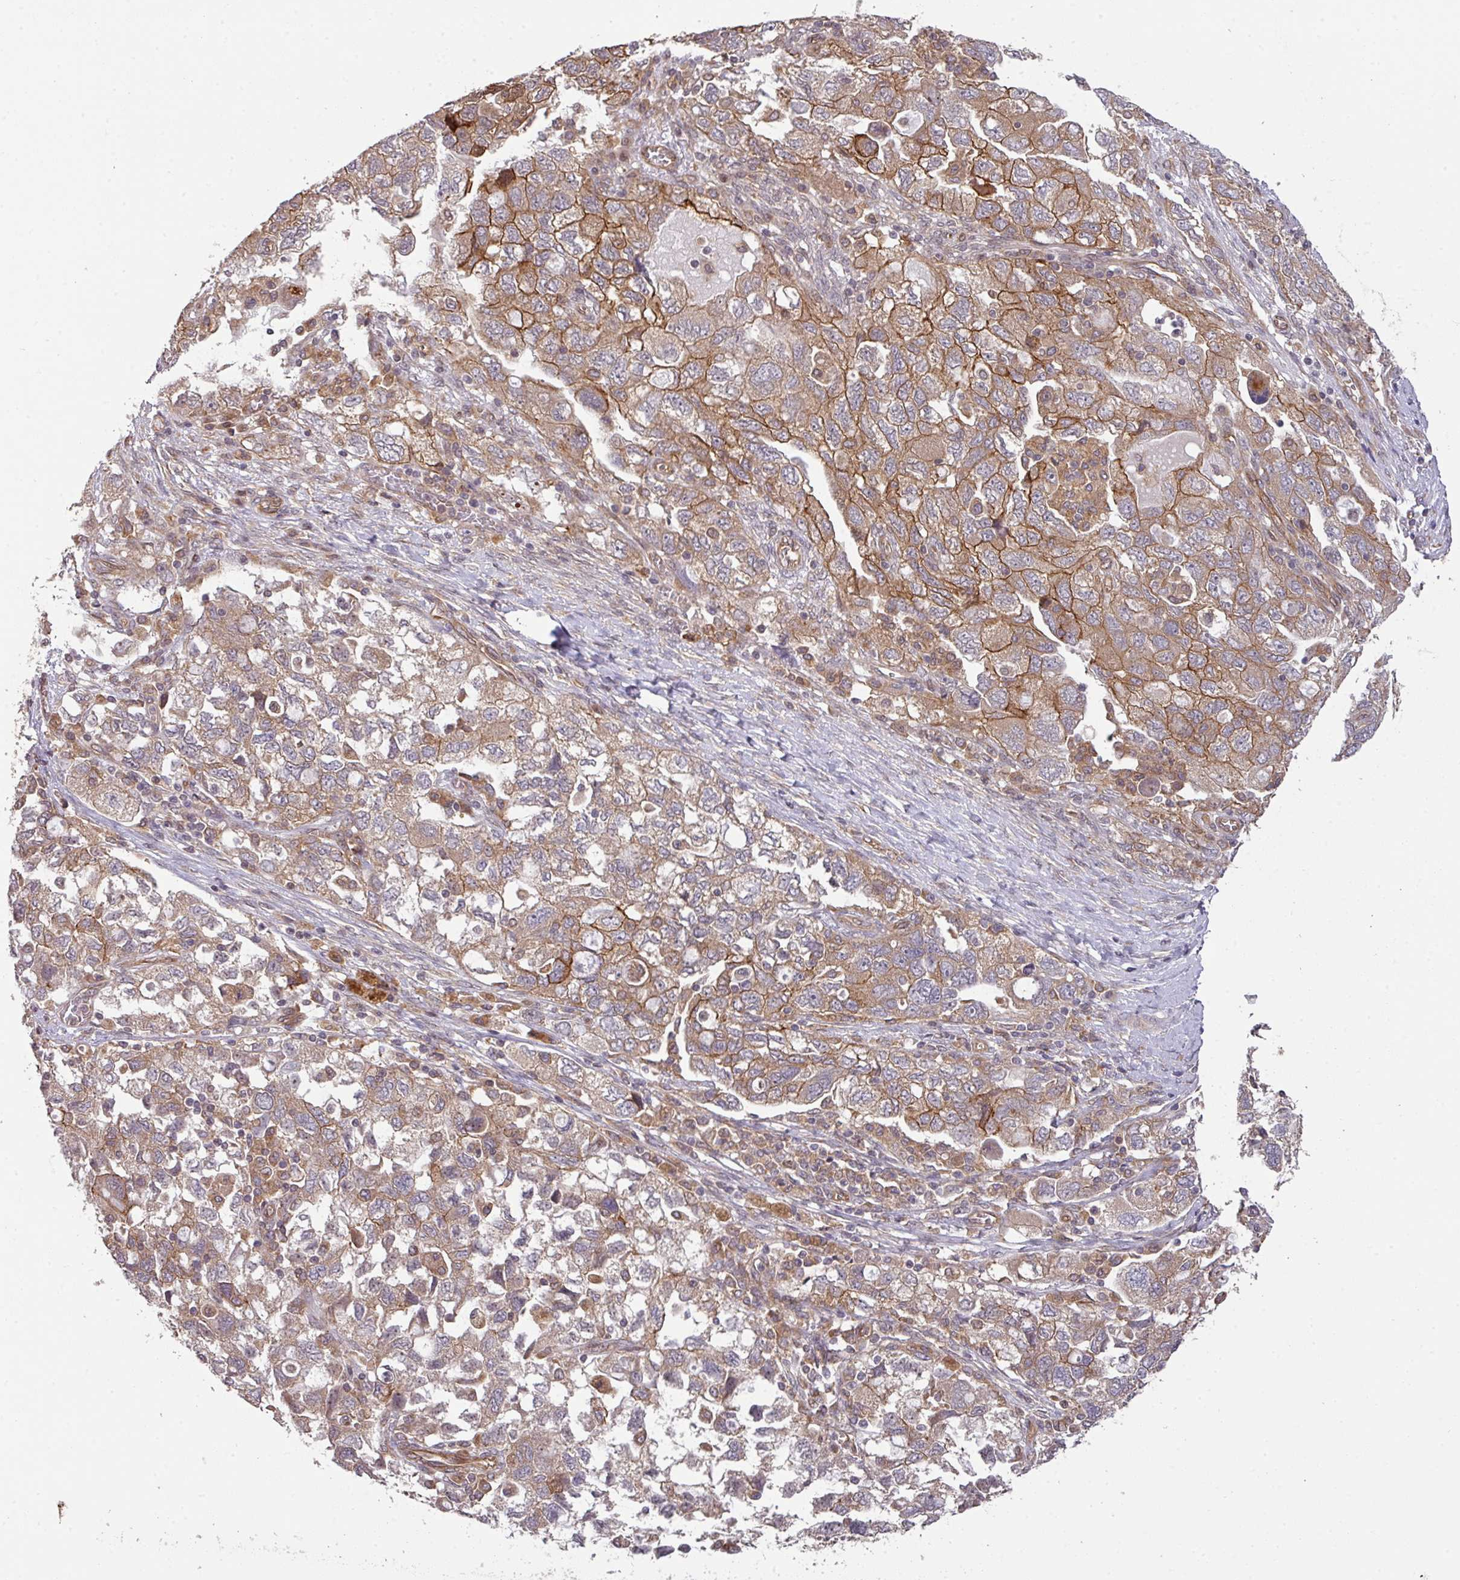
{"staining": {"intensity": "moderate", "quantity": ">75%", "location": "cytoplasmic/membranous"}, "tissue": "ovarian cancer", "cell_type": "Tumor cells", "image_type": "cancer", "snomed": [{"axis": "morphology", "description": "Carcinoma, NOS"}, {"axis": "morphology", "description": "Cystadenocarcinoma, serous, NOS"}, {"axis": "topography", "description": "Ovary"}], "caption": "IHC of ovarian cancer (serous cystadenocarcinoma) shows medium levels of moderate cytoplasmic/membranous expression in about >75% of tumor cells.", "gene": "CYFIP2", "patient": {"sex": "female", "age": 69}}